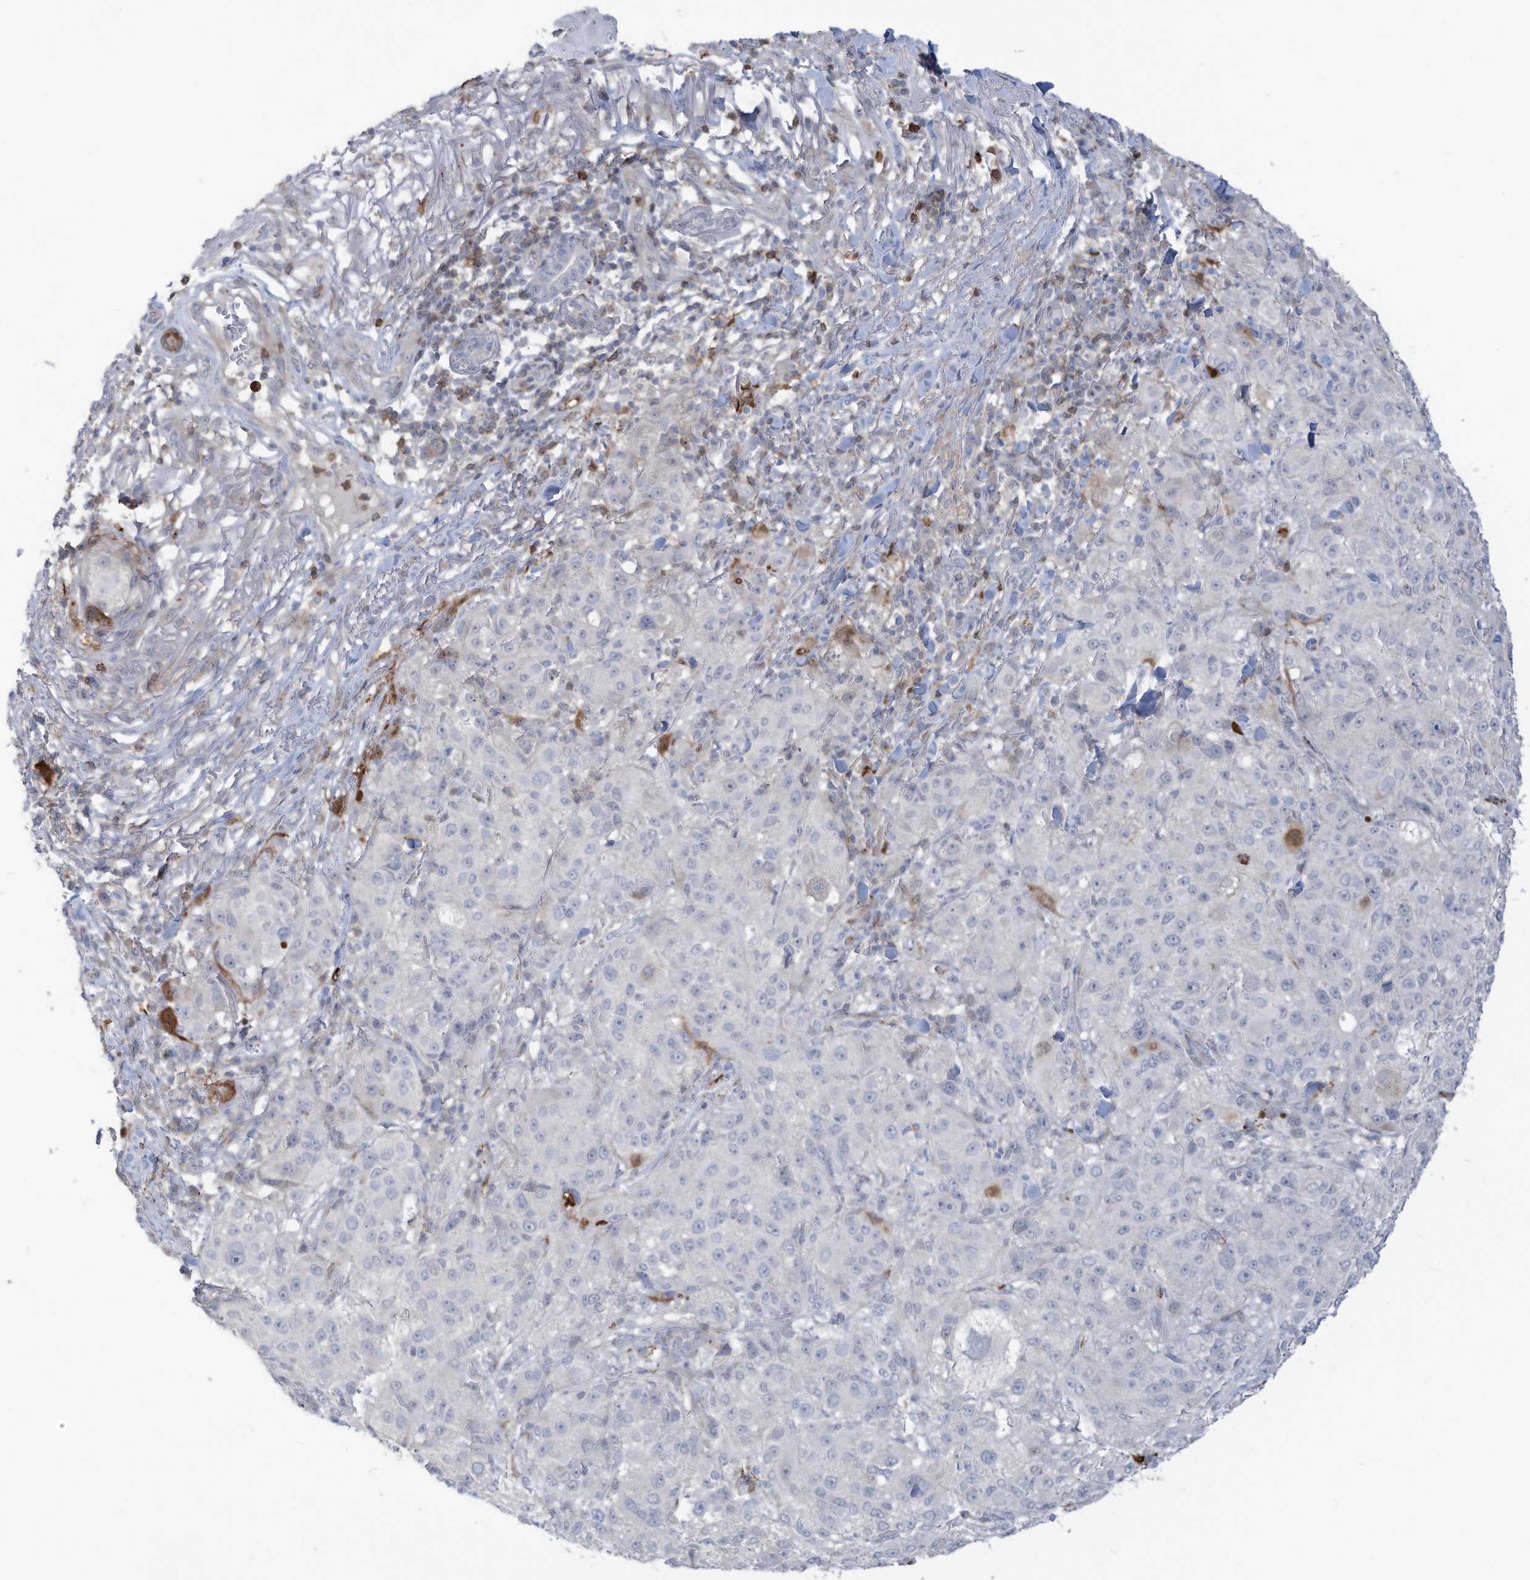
{"staining": {"intensity": "negative", "quantity": "none", "location": "none"}, "tissue": "melanoma", "cell_type": "Tumor cells", "image_type": "cancer", "snomed": [{"axis": "morphology", "description": "Necrosis, NOS"}, {"axis": "morphology", "description": "Malignant melanoma, NOS"}, {"axis": "topography", "description": "Skin"}], "caption": "Immunohistochemical staining of melanoma demonstrates no significant positivity in tumor cells.", "gene": "NOTO", "patient": {"sex": "female", "age": 87}}